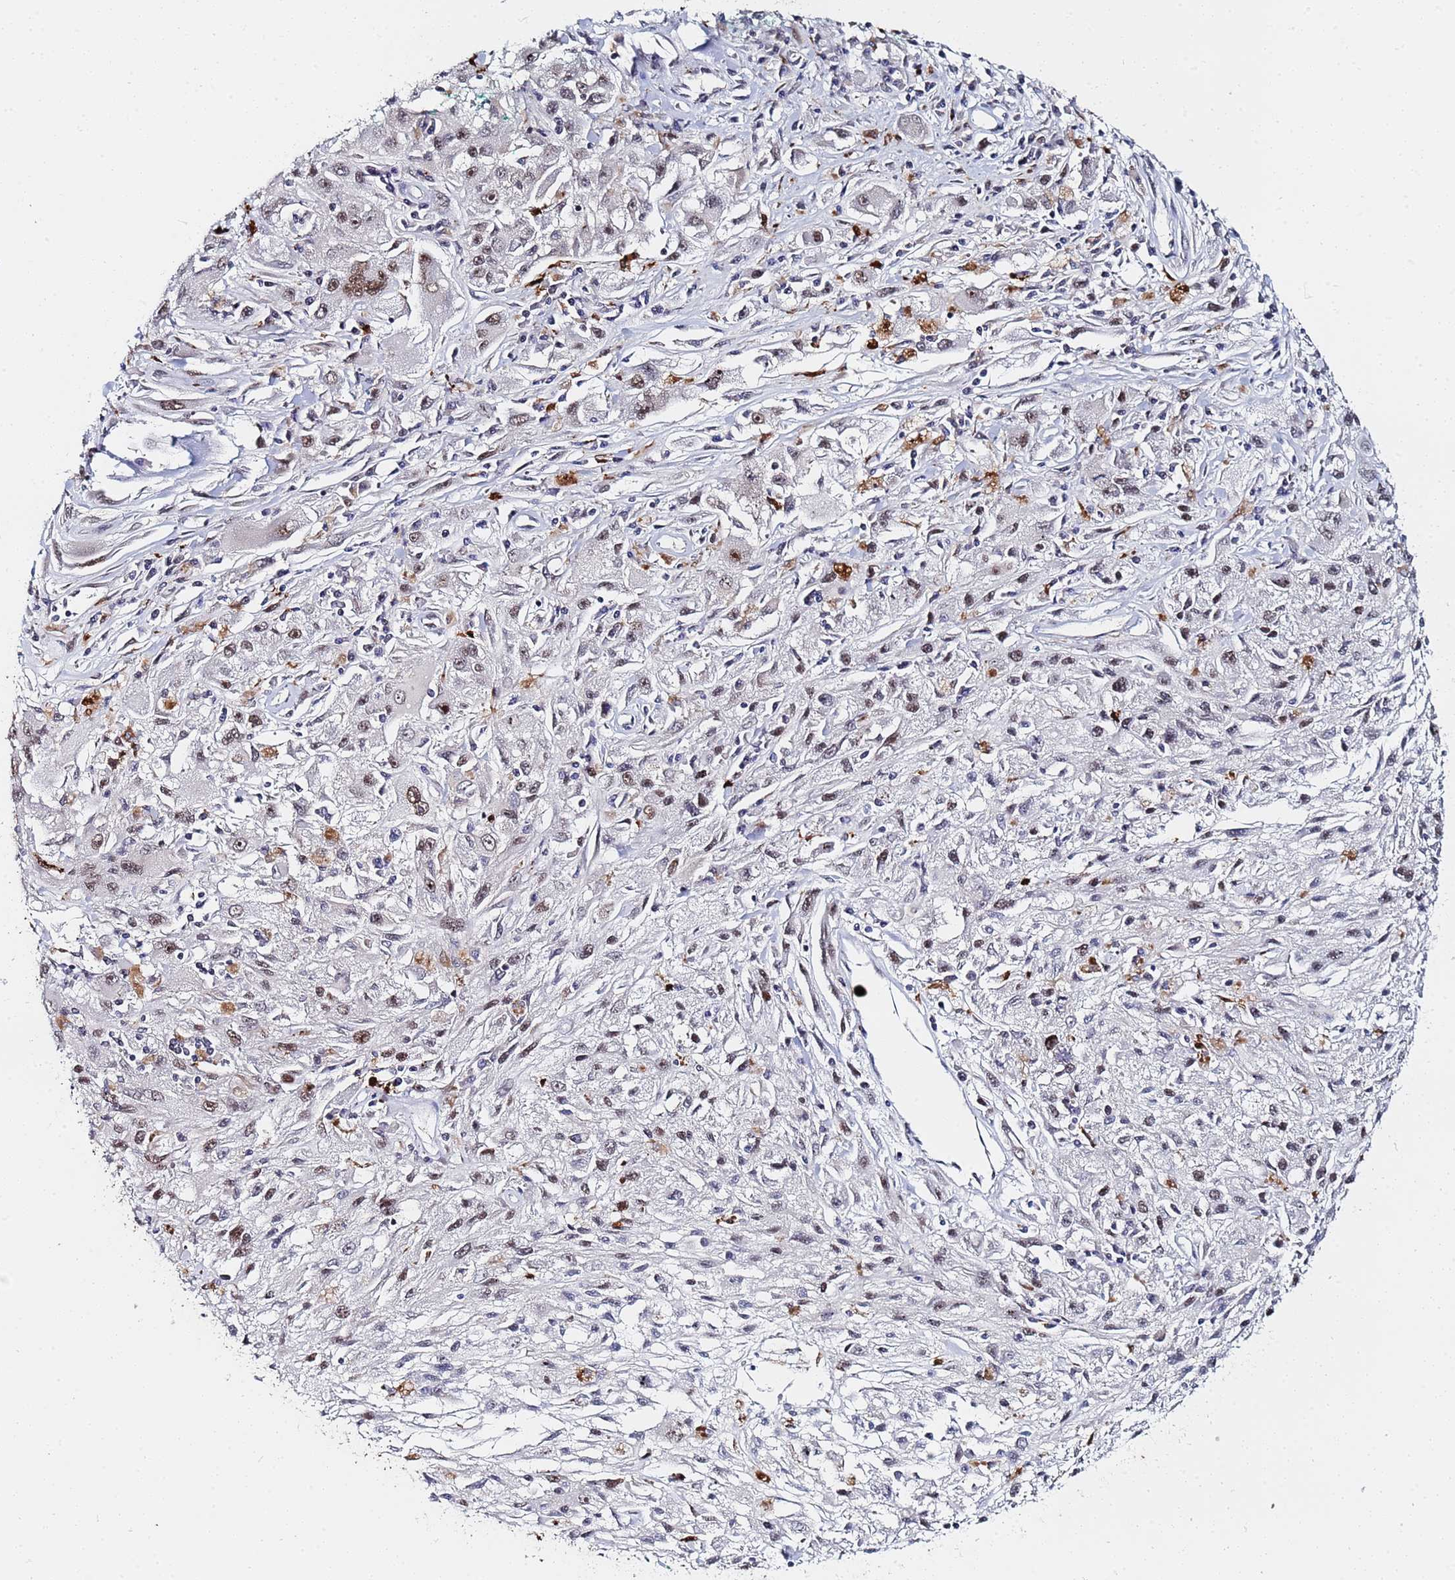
{"staining": {"intensity": "weak", "quantity": ">75%", "location": "cytoplasmic/membranous,nuclear"}, "tissue": "melanoma", "cell_type": "Tumor cells", "image_type": "cancer", "snomed": [{"axis": "morphology", "description": "Malignant melanoma, Metastatic site"}, {"axis": "topography", "description": "Skin"}], "caption": "DAB (3,3'-diaminobenzidine) immunohistochemical staining of malignant melanoma (metastatic site) demonstrates weak cytoplasmic/membranous and nuclear protein positivity in about >75% of tumor cells.", "gene": "MTCL1", "patient": {"sex": "male", "age": 53}}